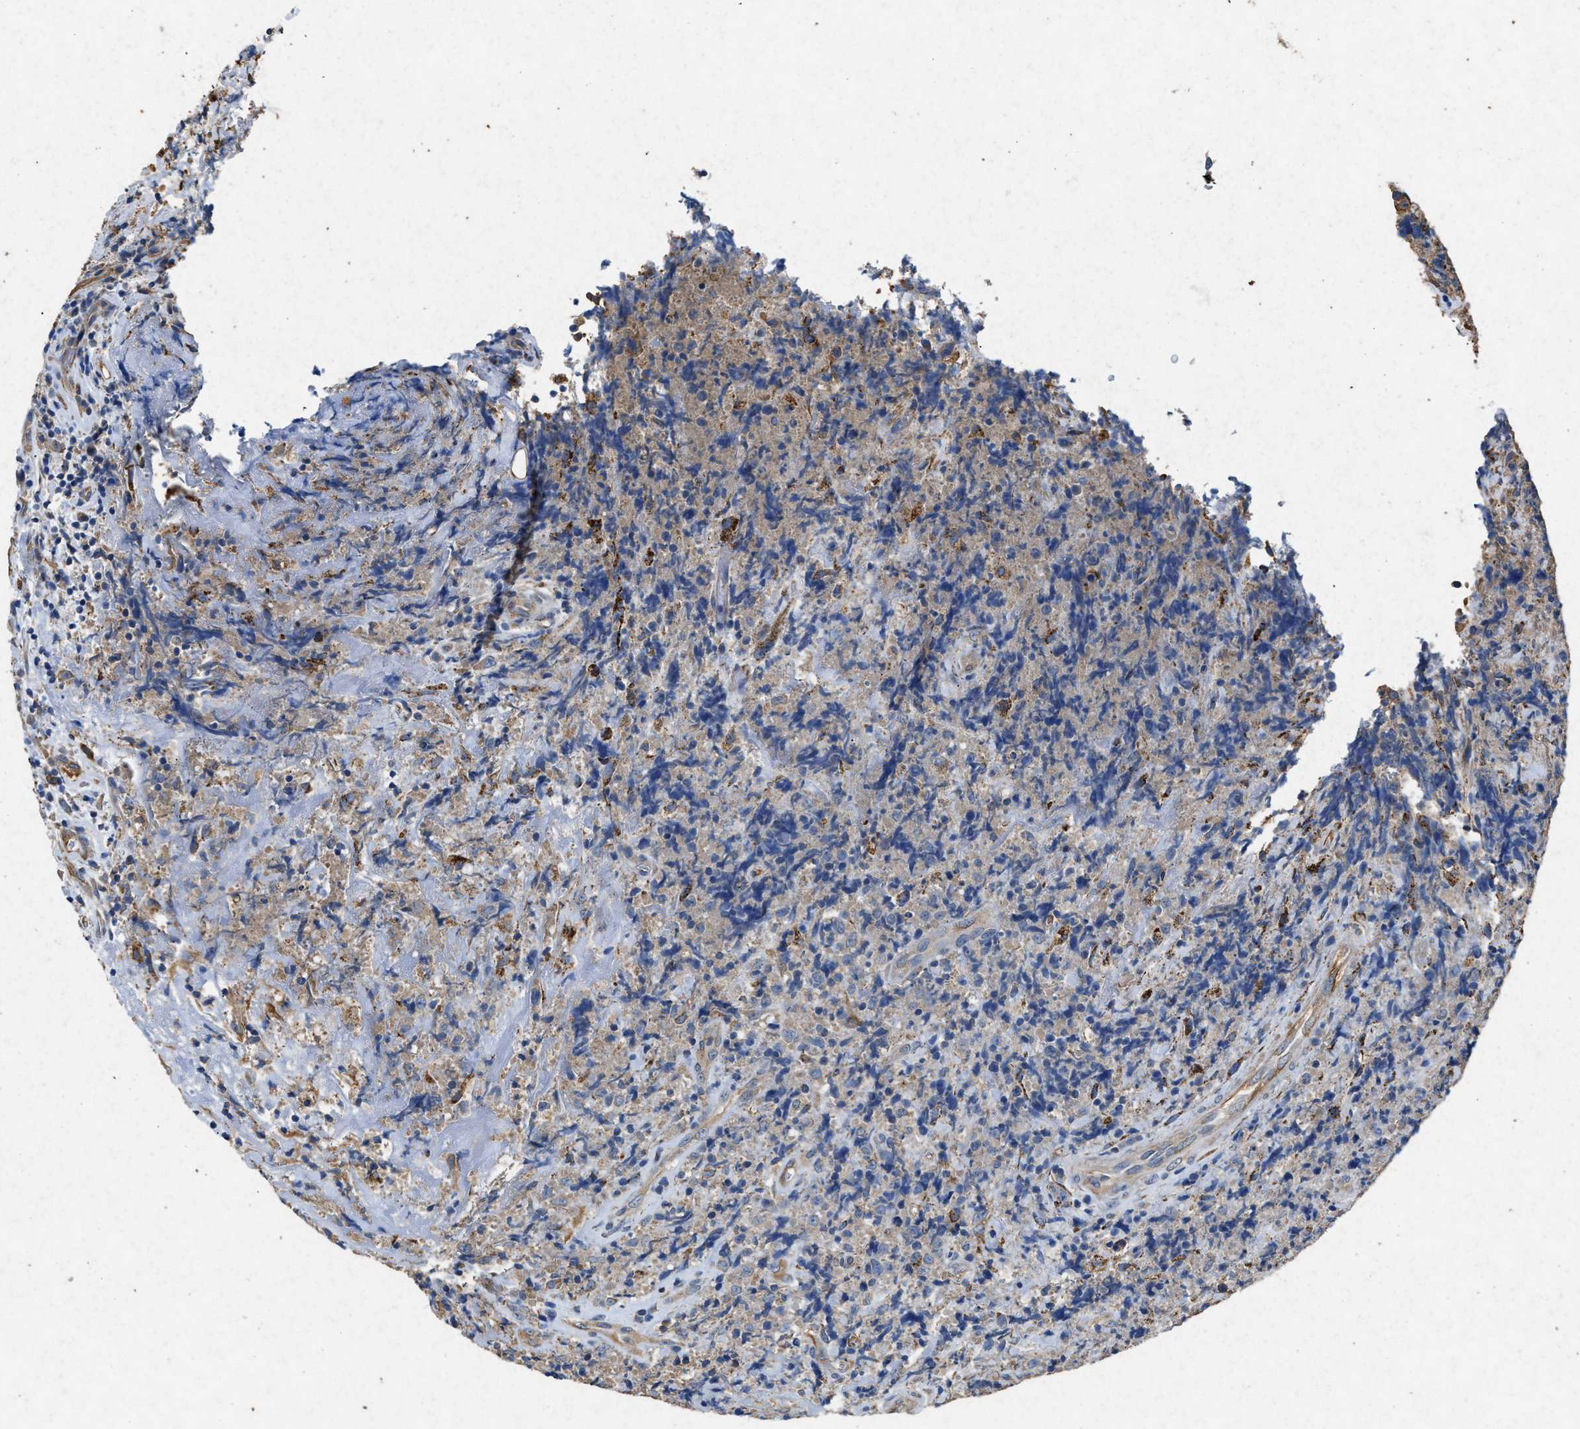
{"staining": {"intensity": "negative", "quantity": "none", "location": "none"}, "tissue": "lymphoma", "cell_type": "Tumor cells", "image_type": "cancer", "snomed": [{"axis": "morphology", "description": "Malignant lymphoma, non-Hodgkin's type, High grade"}, {"axis": "topography", "description": "Tonsil"}], "caption": "Tumor cells show no significant protein expression in lymphoma.", "gene": "CDK15", "patient": {"sex": "female", "age": 36}}